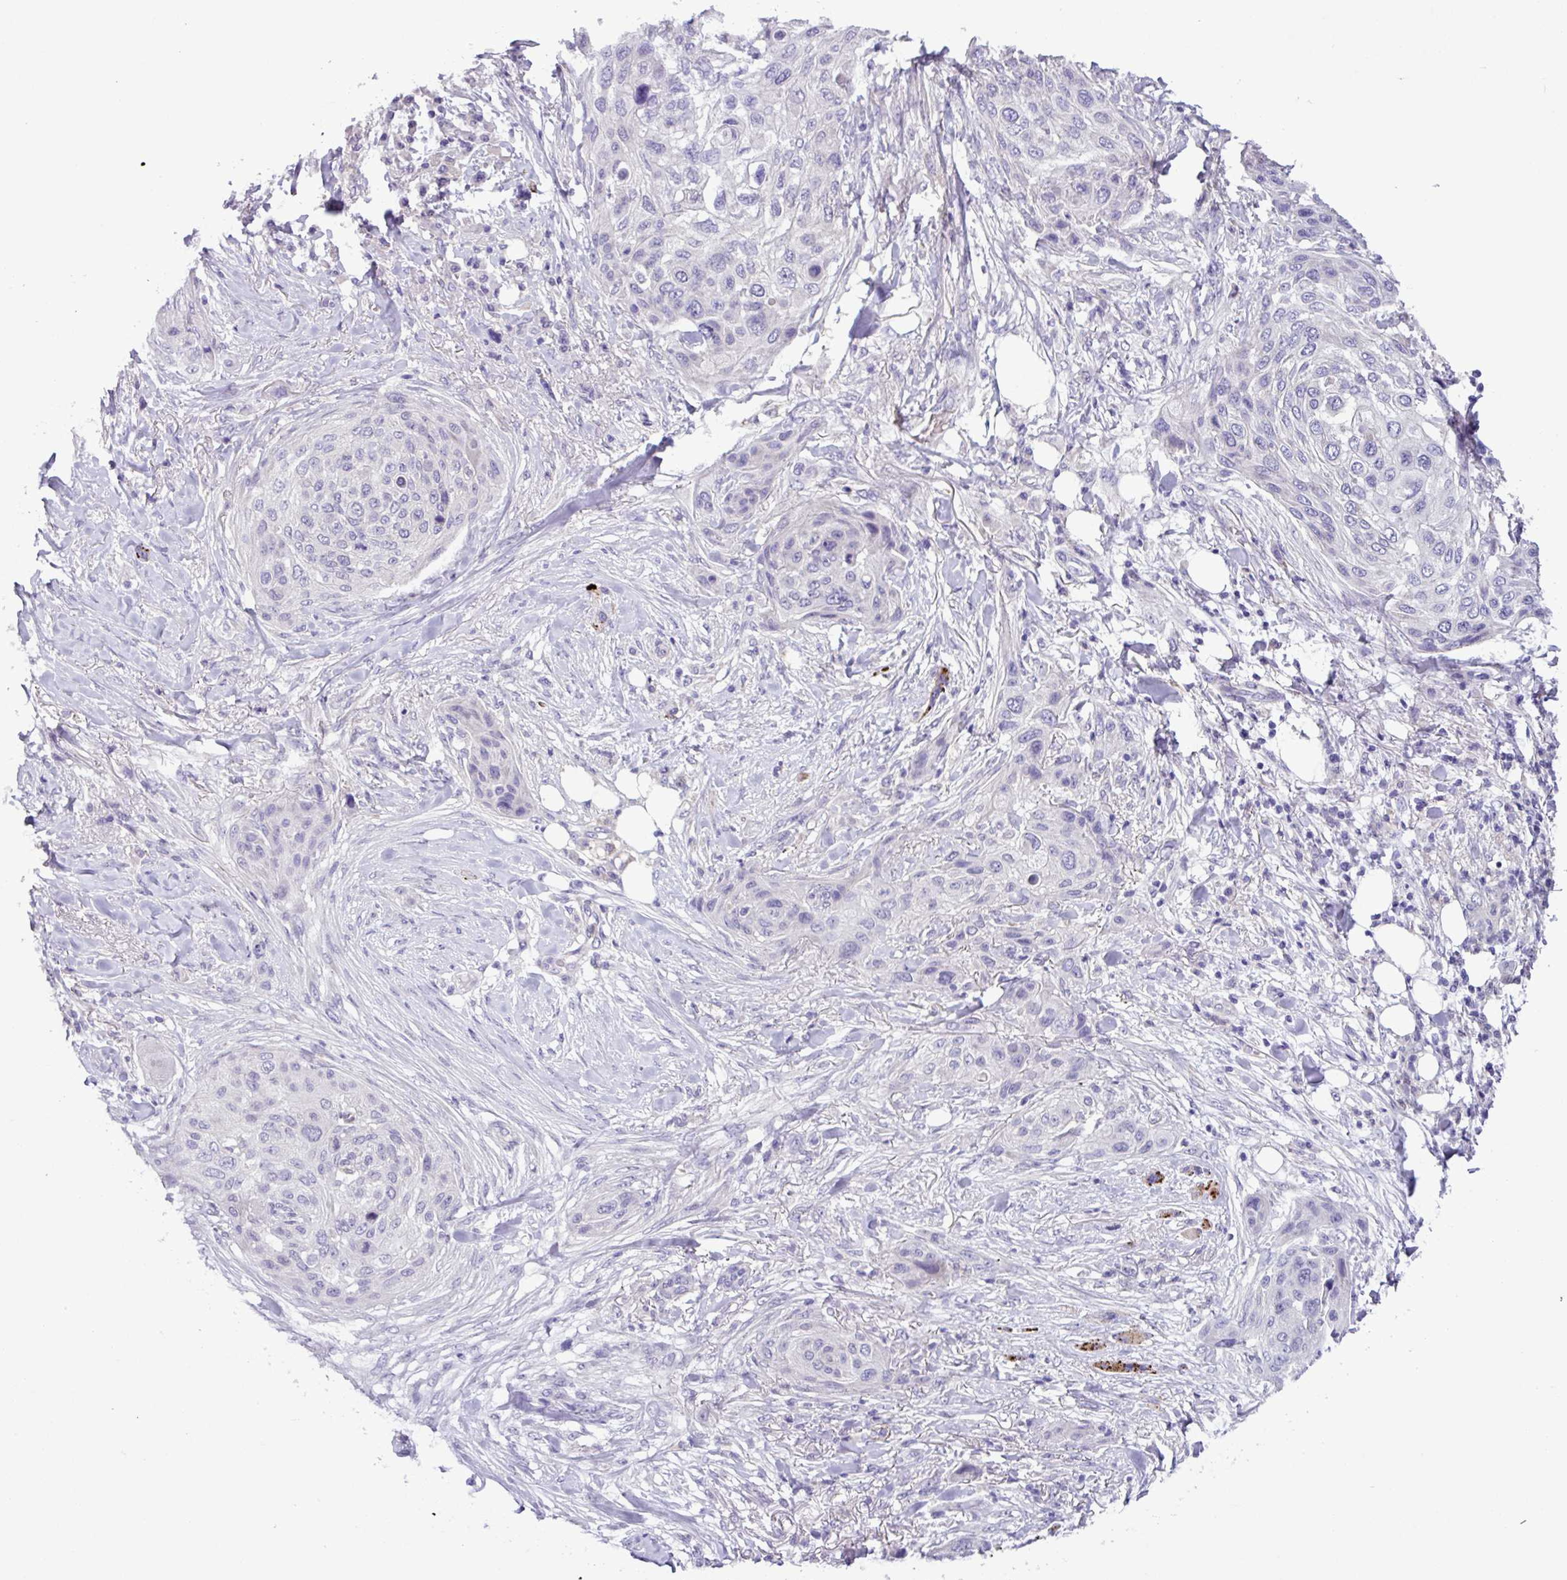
{"staining": {"intensity": "negative", "quantity": "none", "location": "none"}, "tissue": "skin cancer", "cell_type": "Tumor cells", "image_type": "cancer", "snomed": [{"axis": "morphology", "description": "Squamous cell carcinoma, NOS"}, {"axis": "topography", "description": "Skin"}], "caption": "DAB immunohistochemical staining of squamous cell carcinoma (skin) reveals no significant staining in tumor cells. The staining is performed using DAB (3,3'-diaminobenzidine) brown chromogen with nuclei counter-stained in using hematoxylin.", "gene": "TONSL", "patient": {"sex": "female", "age": 87}}